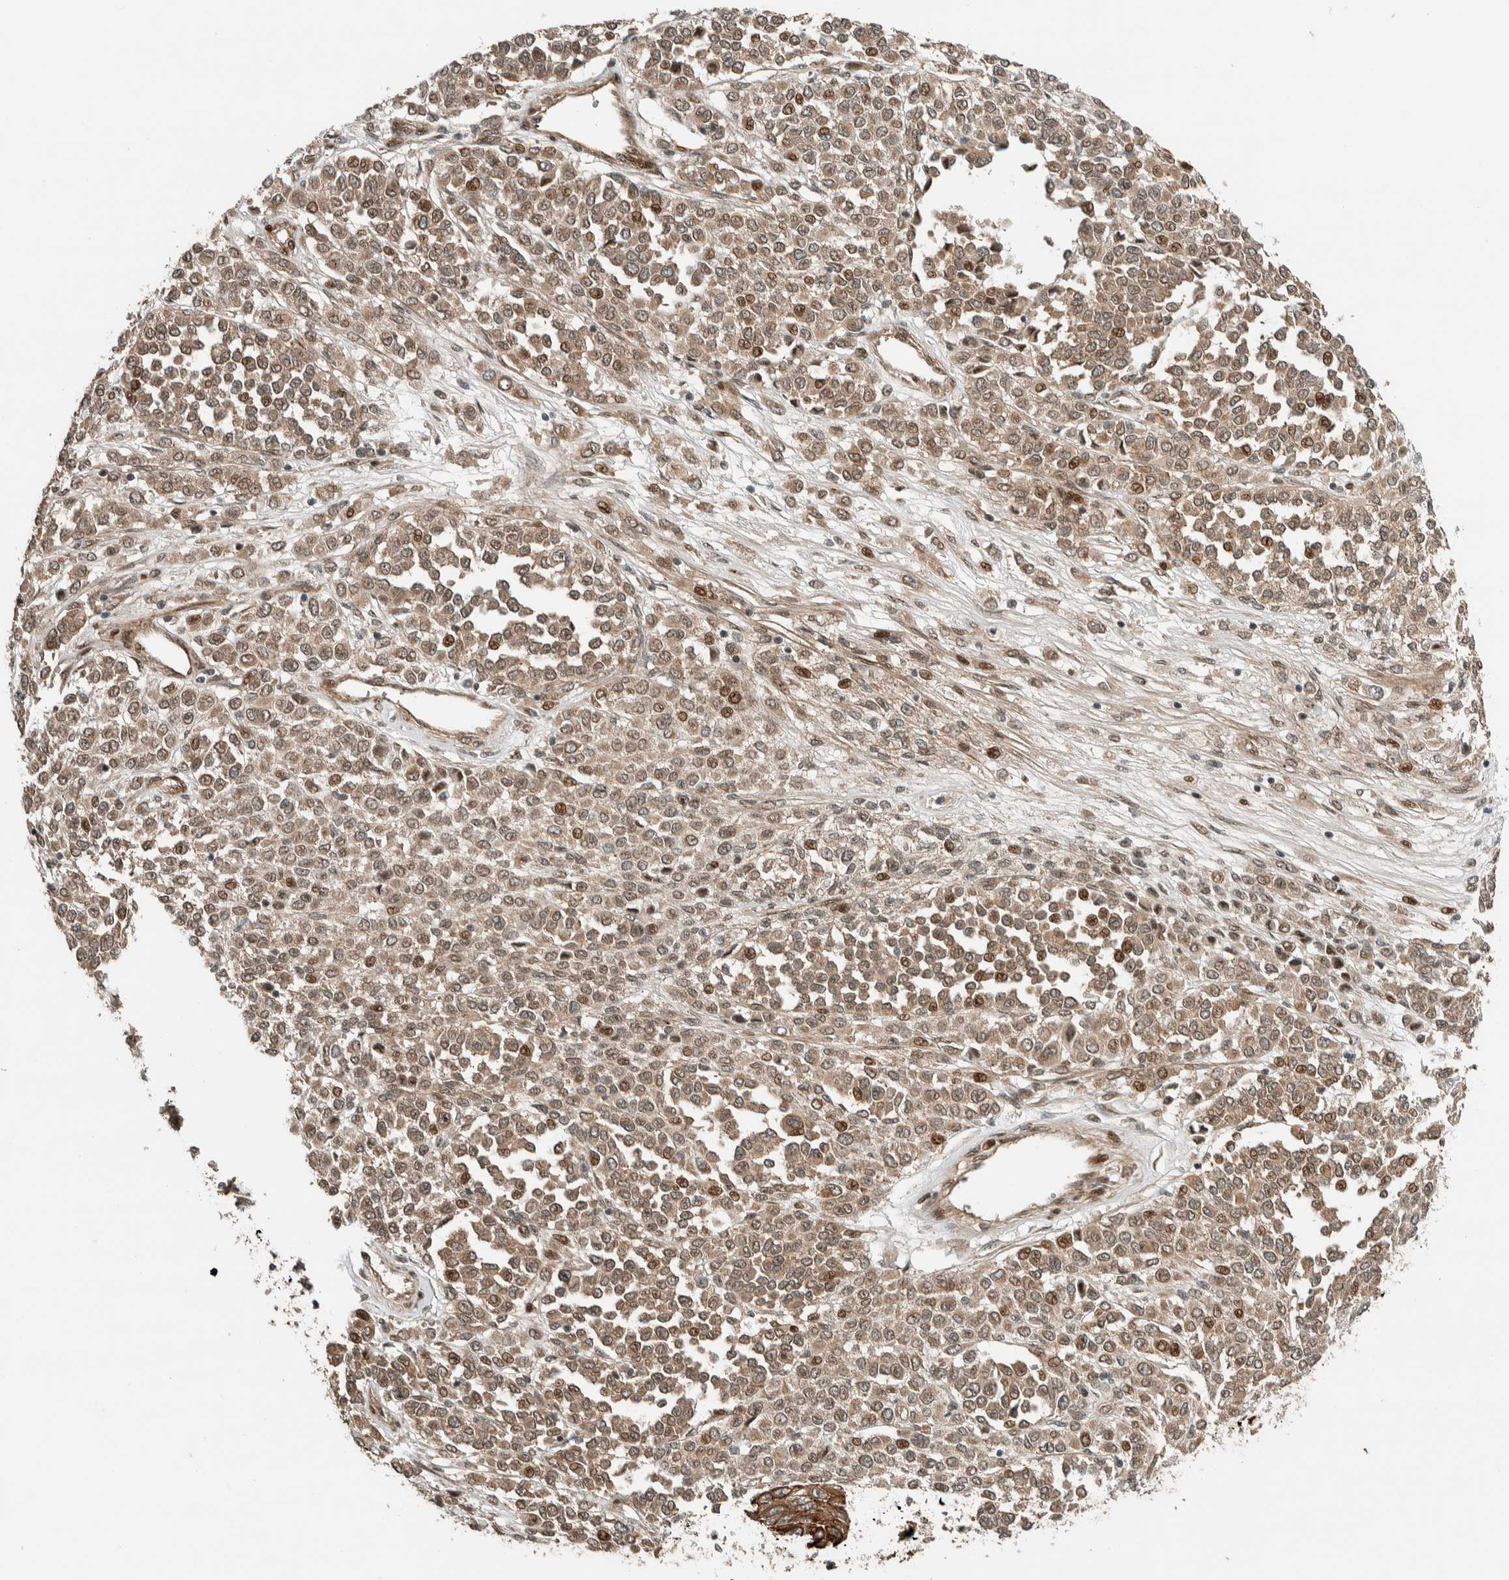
{"staining": {"intensity": "moderate", "quantity": ">75%", "location": "cytoplasmic/membranous,nuclear"}, "tissue": "melanoma", "cell_type": "Tumor cells", "image_type": "cancer", "snomed": [{"axis": "morphology", "description": "Malignant melanoma, Metastatic site"}, {"axis": "topography", "description": "Pancreas"}], "caption": "Immunohistochemical staining of human melanoma reveals medium levels of moderate cytoplasmic/membranous and nuclear expression in about >75% of tumor cells.", "gene": "STXBP4", "patient": {"sex": "female", "age": 30}}